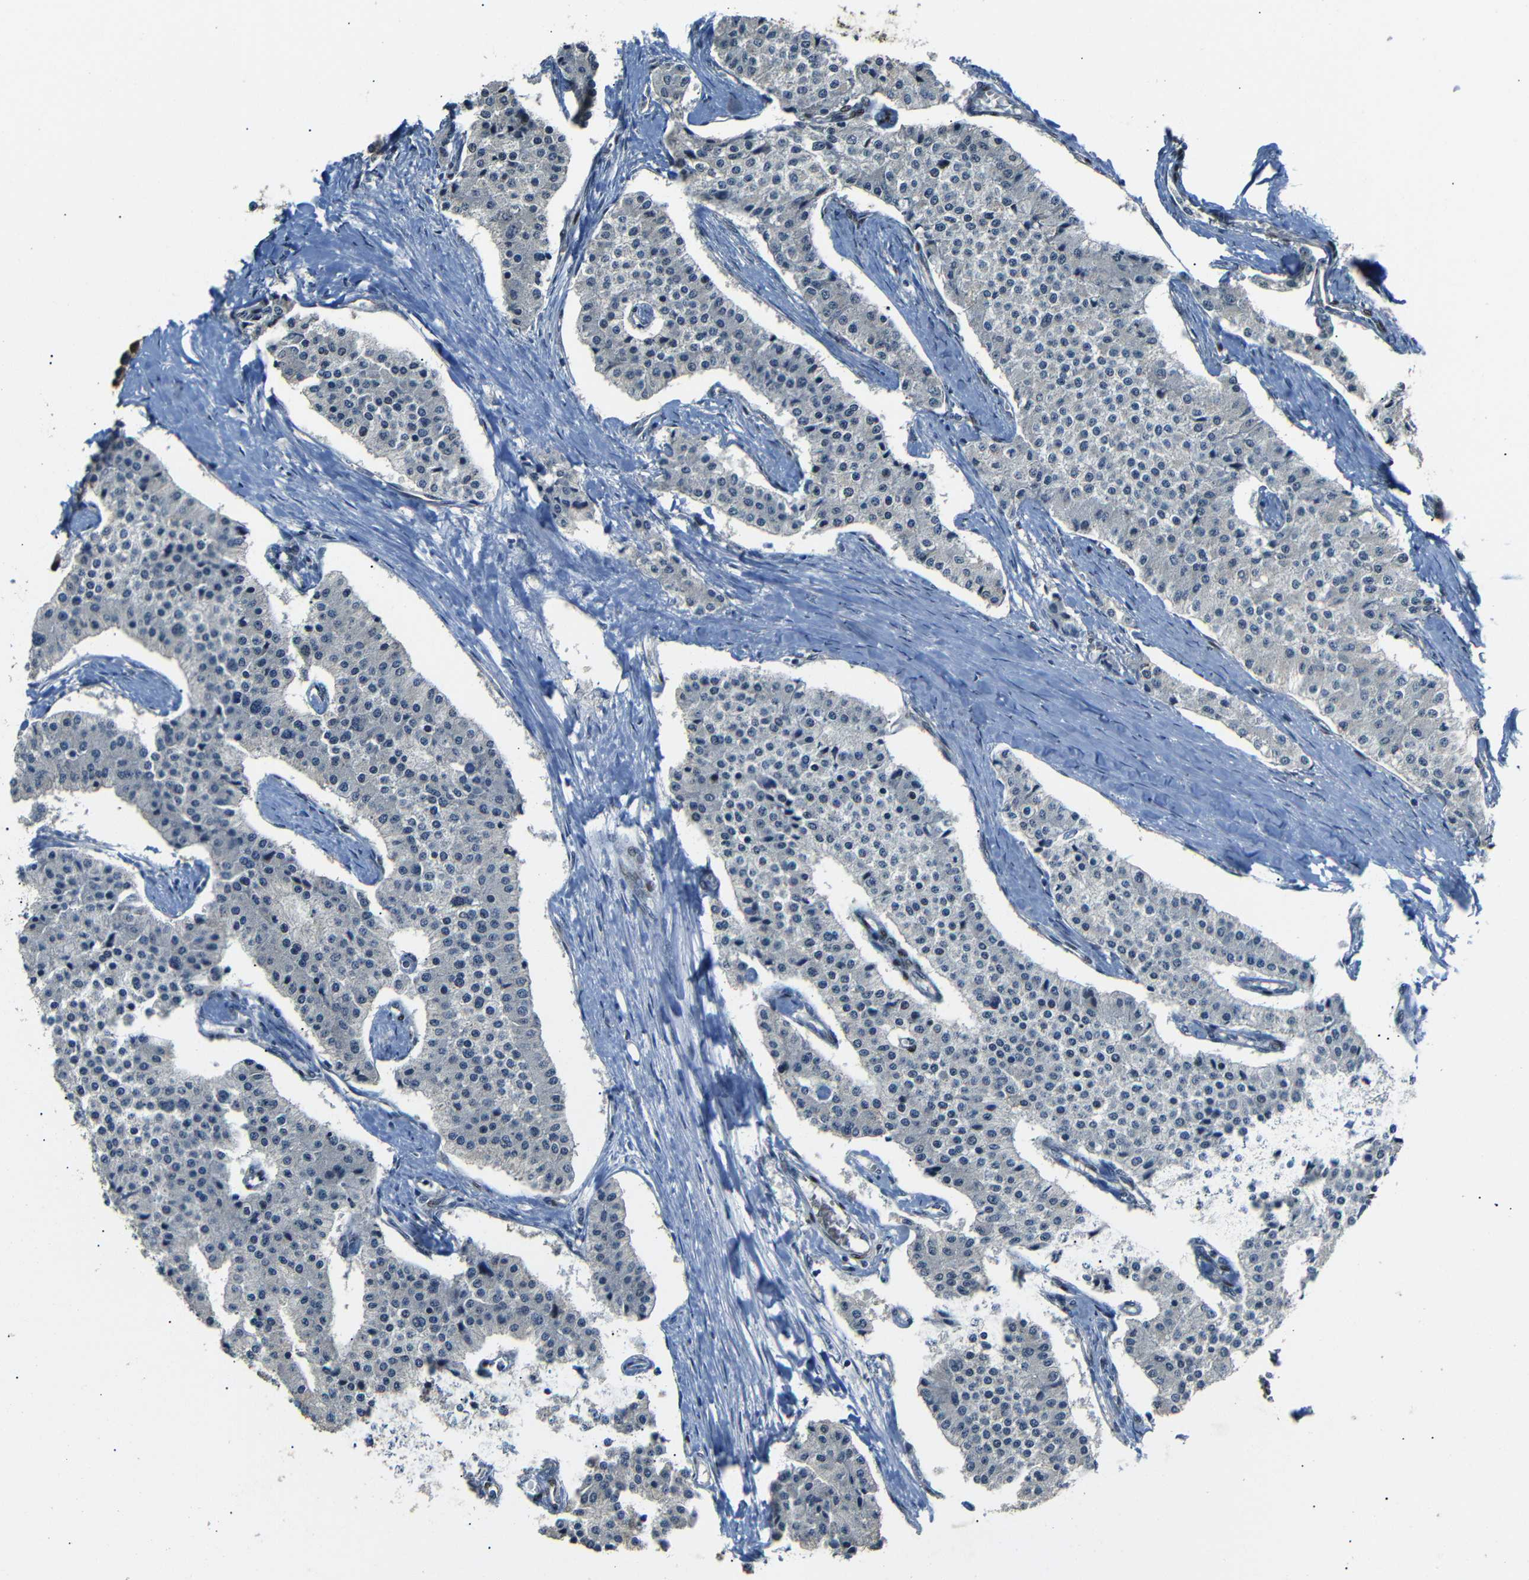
{"staining": {"intensity": "negative", "quantity": "none", "location": "none"}, "tissue": "carcinoid", "cell_type": "Tumor cells", "image_type": "cancer", "snomed": [{"axis": "morphology", "description": "Carcinoid, malignant, NOS"}, {"axis": "topography", "description": "Colon"}], "caption": "Tumor cells are negative for brown protein staining in carcinoid (malignant). (Stains: DAB (3,3'-diaminobenzidine) immunohistochemistry (IHC) with hematoxylin counter stain, Microscopy: brightfield microscopy at high magnification).", "gene": "TBX2", "patient": {"sex": "female", "age": 52}}